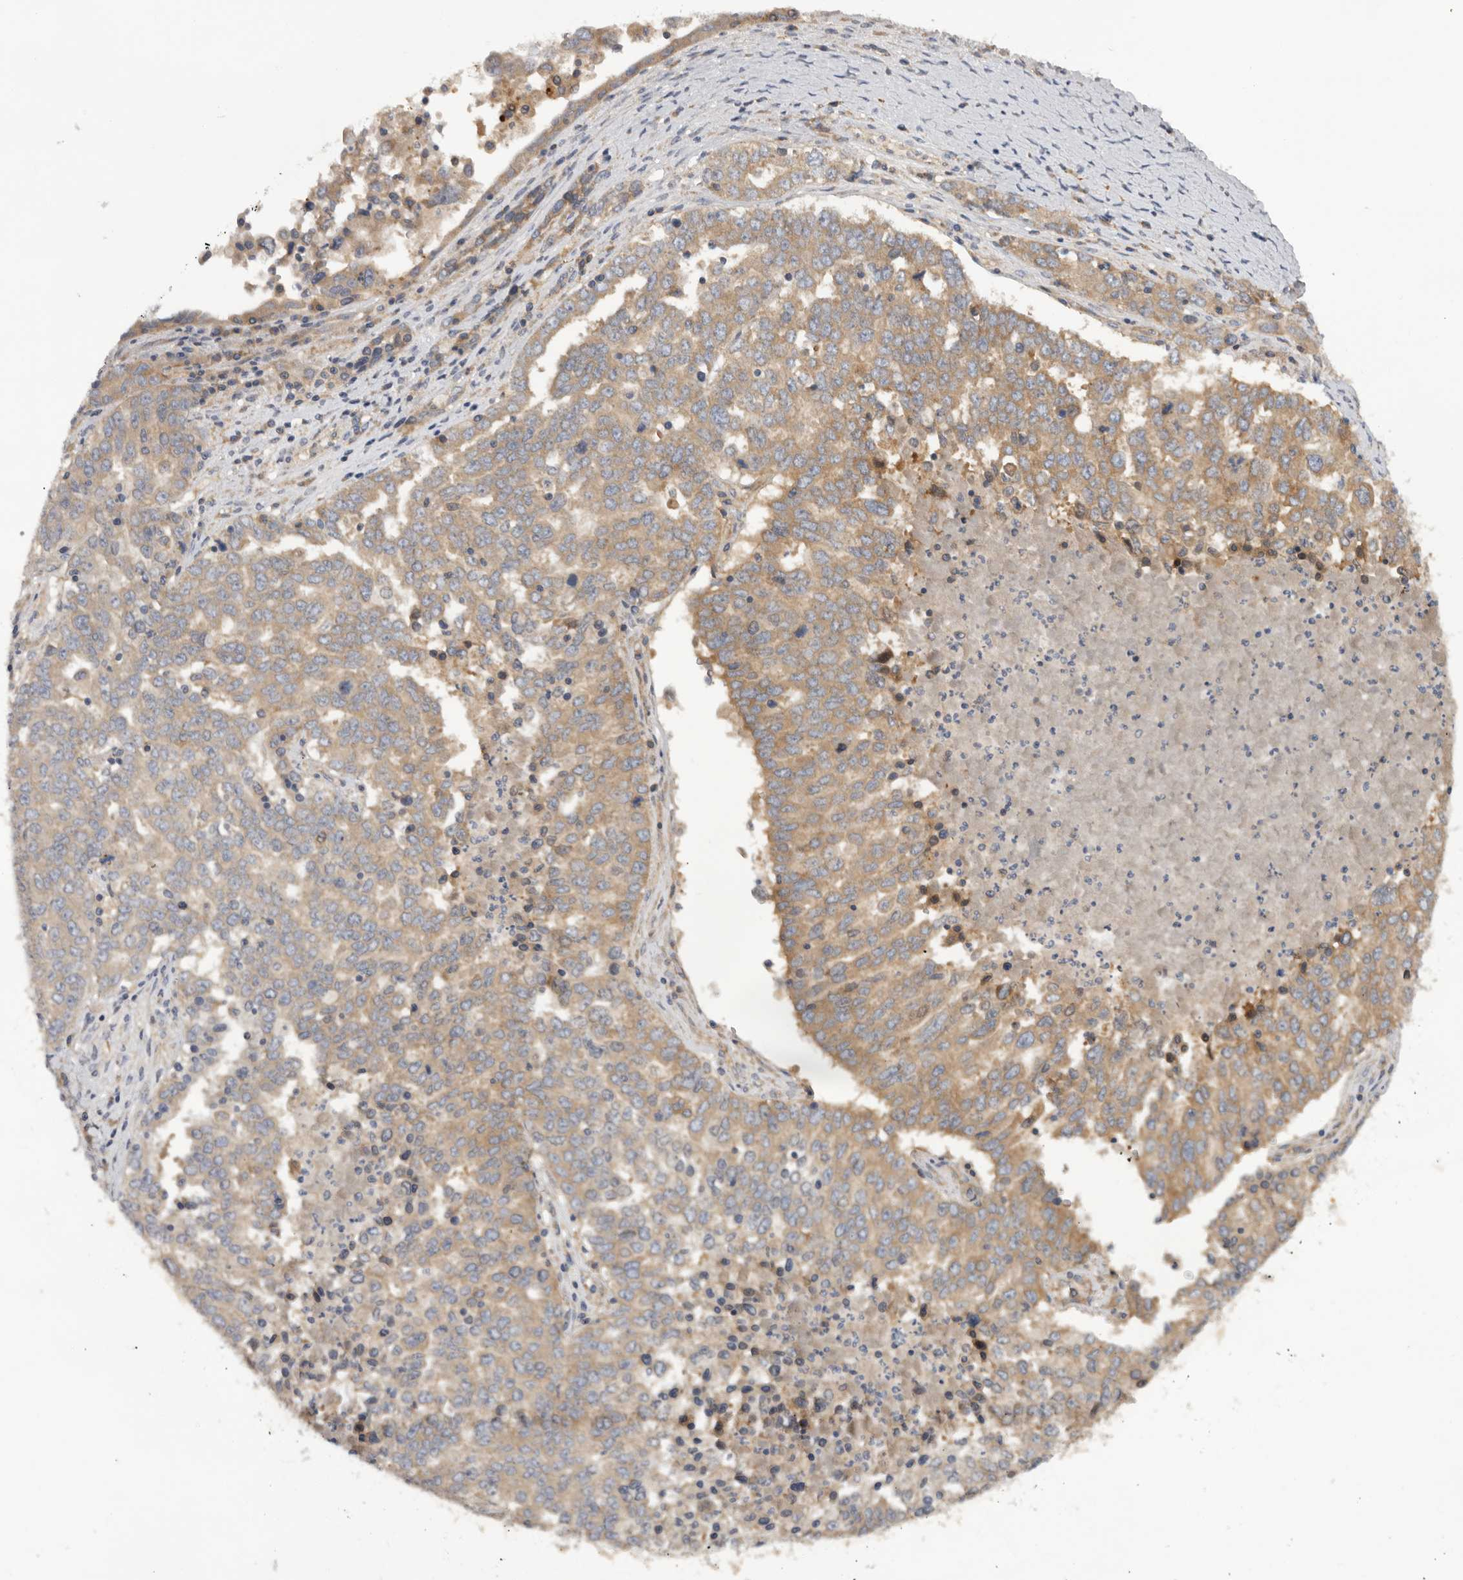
{"staining": {"intensity": "moderate", "quantity": ">75%", "location": "cytoplasmic/membranous"}, "tissue": "ovarian cancer", "cell_type": "Tumor cells", "image_type": "cancer", "snomed": [{"axis": "morphology", "description": "Carcinoma, endometroid"}, {"axis": "topography", "description": "Ovary"}], "caption": "Immunohistochemical staining of ovarian endometroid carcinoma demonstrates medium levels of moderate cytoplasmic/membranous protein staining in approximately >75% of tumor cells. Using DAB (brown) and hematoxylin (blue) stains, captured at high magnification using brightfield microscopy.", "gene": "PPP1R42", "patient": {"sex": "female", "age": 62}}